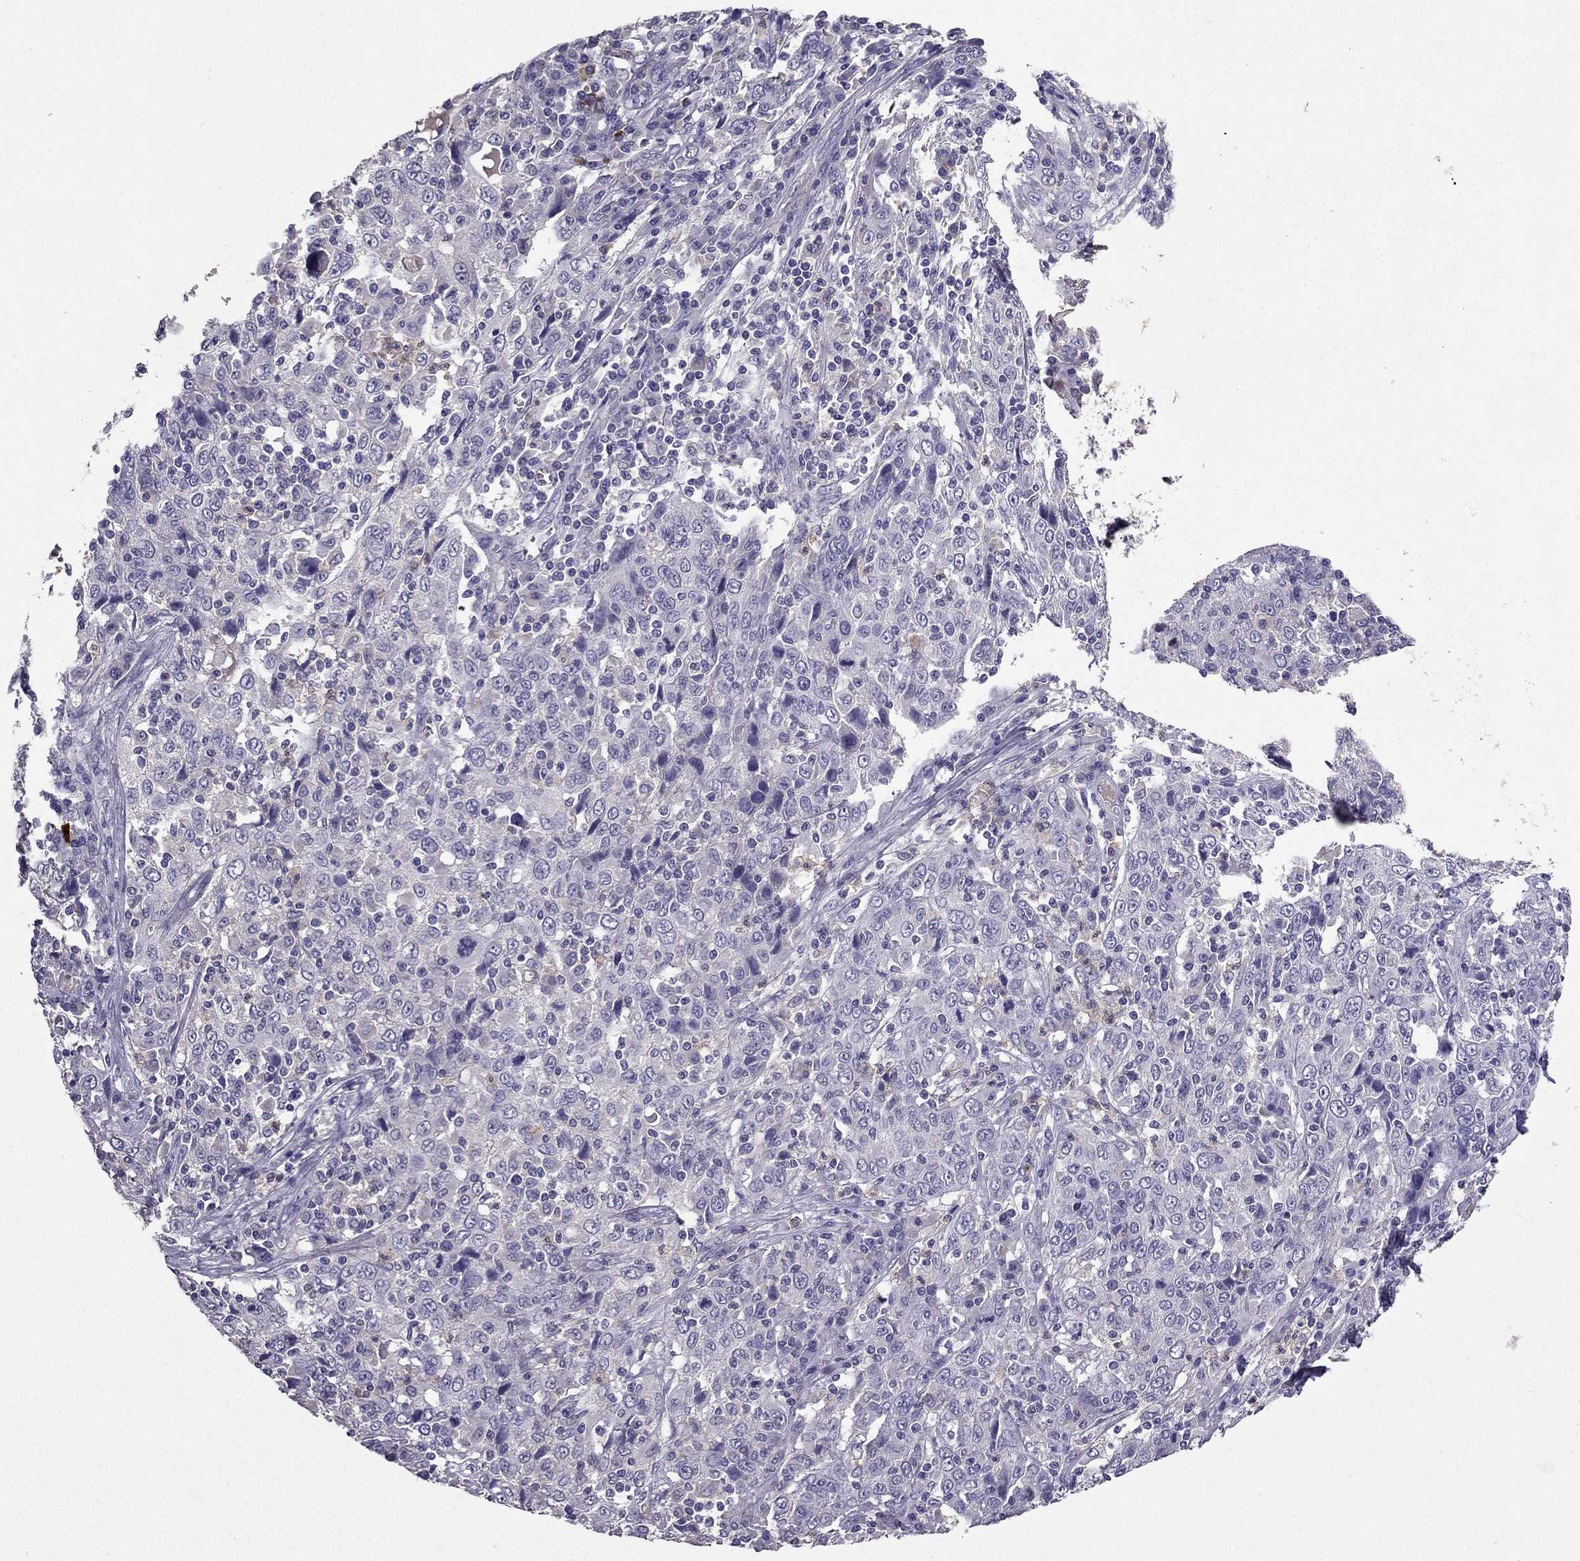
{"staining": {"intensity": "negative", "quantity": "none", "location": "none"}, "tissue": "cervical cancer", "cell_type": "Tumor cells", "image_type": "cancer", "snomed": [{"axis": "morphology", "description": "Squamous cell carcinoma, NOS"}, {"axis": "topography", "description": "Cervix"}], "caption": "A micrograph of cervical squamous cell carcinoma stained for a protein exhibits no brown staining in tumor cells.", "gene": "RFLNB", "patient": {"sex": "female", "age": 46}}